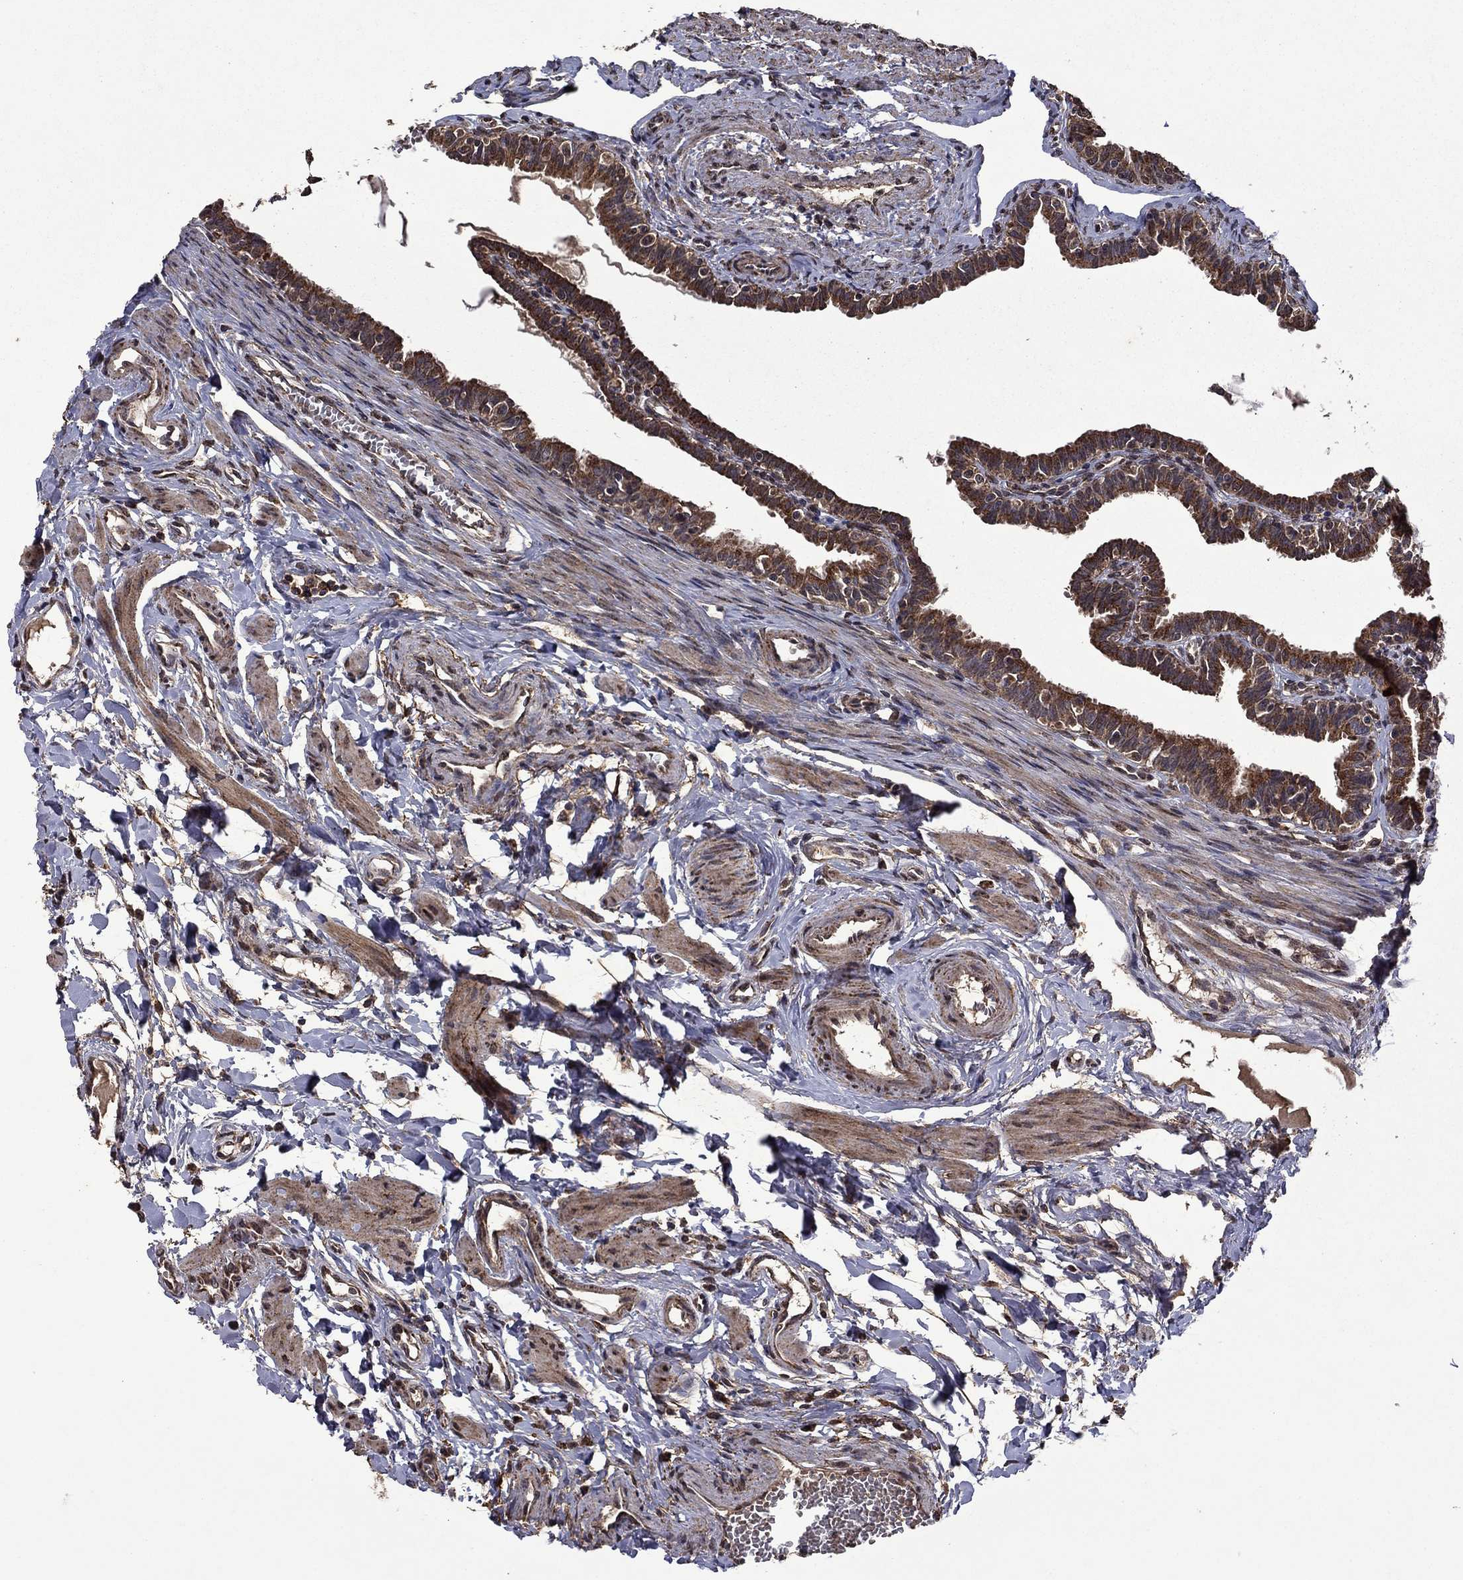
{"staining": {"intensity": "strong", "quantity": ">75%", "location": "cytoplasmic/membranous"}, "tissue": "fallopian tube", "cell_type": "Glandular cells", "image_type": "normal", "snomed": [{"axis": "morphology", "description": "Normal tissue, NOS"}, {"axis": "topography", "description": "Fallopian tube"}], "caption": "Protein analysis of benign fallopian tube exhibits strong cytoplasmic/membranous expression in approximately >75% of glandular cells.", "gene": "ITM2B", "patient": {"sex": "female", "age": 36}}